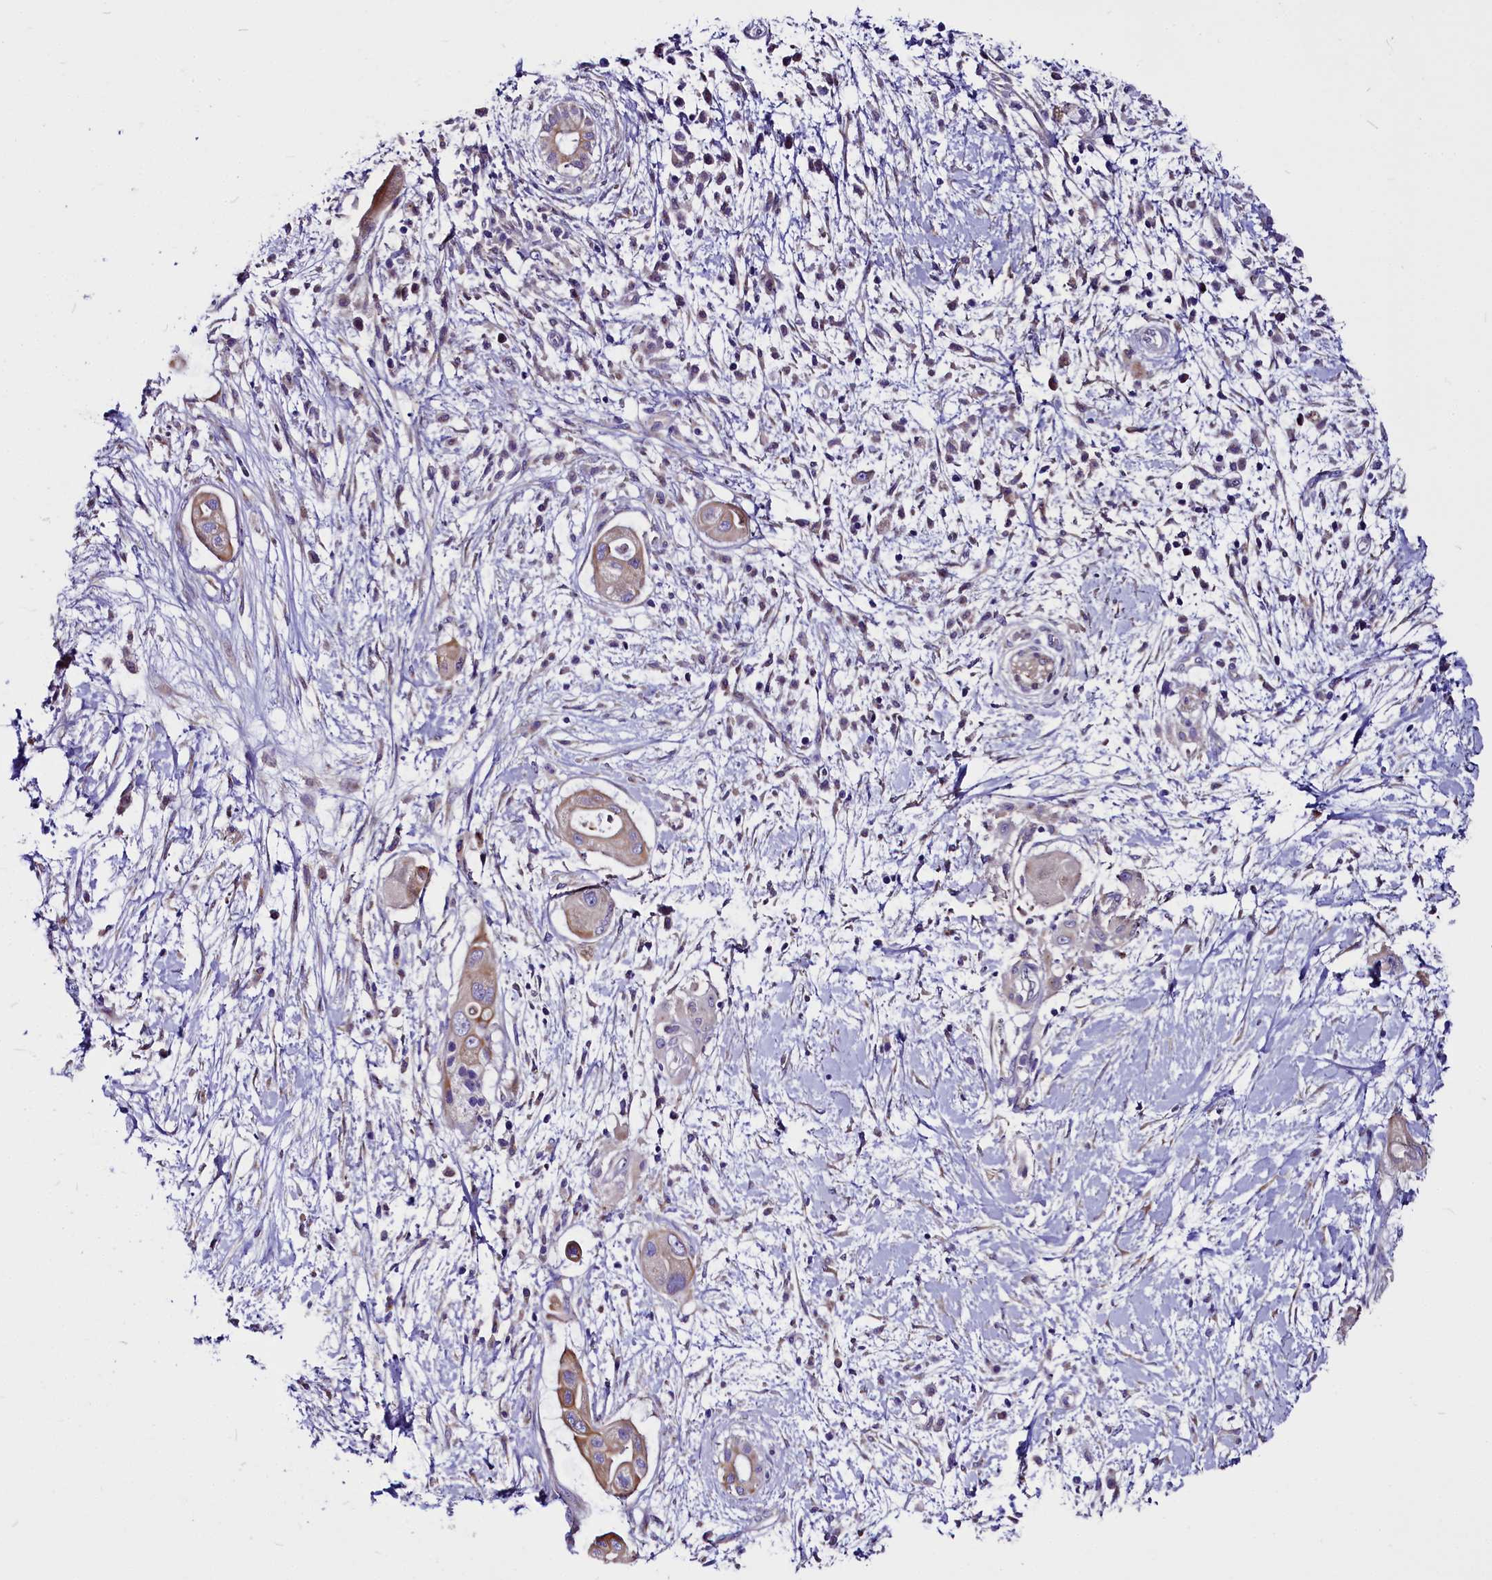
{"staining": {"intensity": "weak", "quantity": "25%-75%", "location": "cytoplasmic/membranous"}, "tissue": "pancreatic cancer", "cell_type": "Tumor cells", "image_type": "cancer", "snomed": [{"axis": "morphology", "description": "Adenocarcinoma, NOS"}, {"axis": "topography", "description": "Pancreas"}], "caption": "Protein expression analysis of pancreatic adenocarcinoma reveals weak cytoplasmic/membranous expression in approximately 25%-75% of tumor cells.", "gene": "CEP170", "patient": {"sex": "male", "age": 68}}